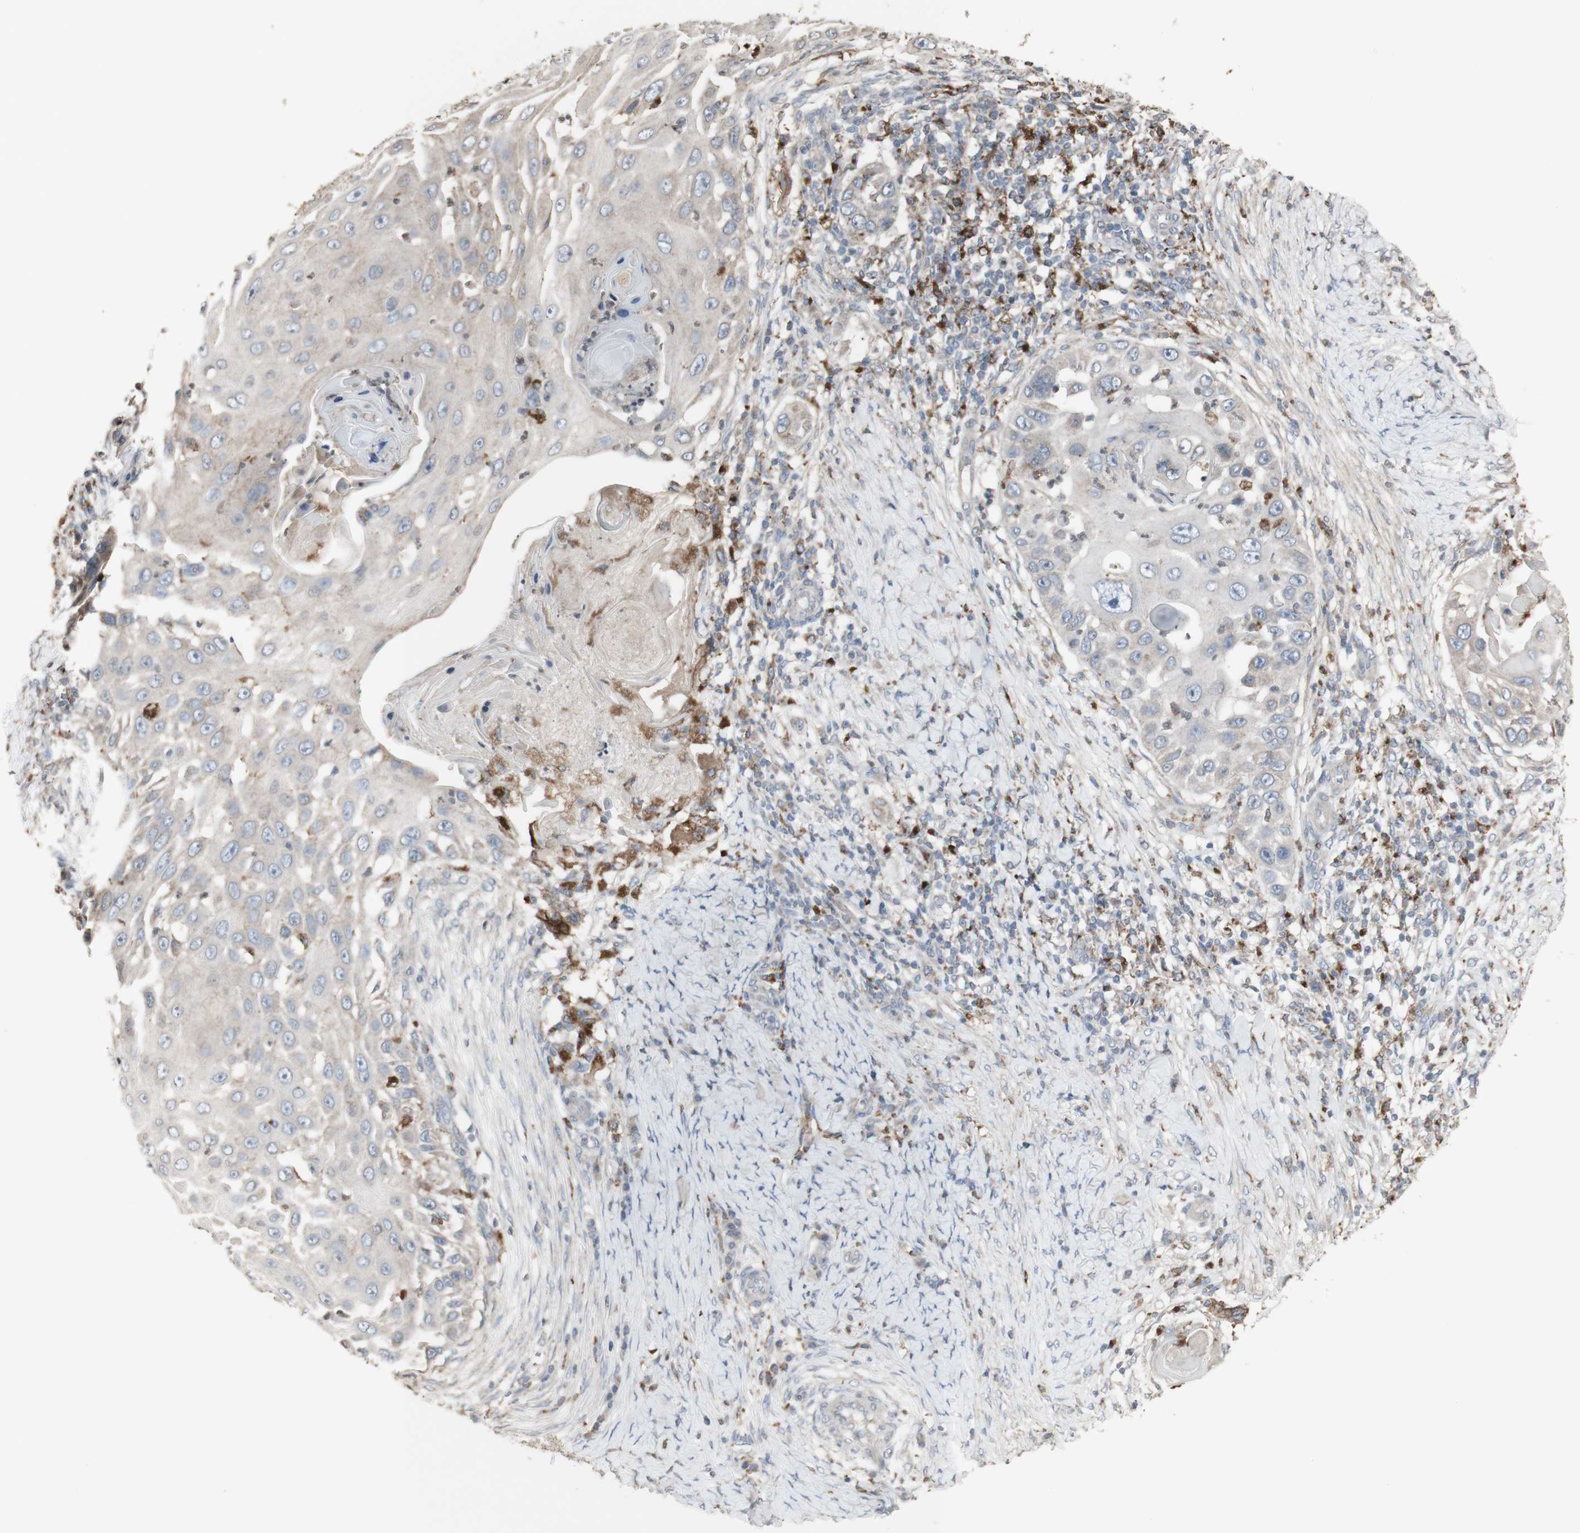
{"staining": {"intensity": "negative", "quantity": "none", "location": "none"}, "tissue": "skin cancer", "cell_type": "Tumor cells", "image_type": "cancer", "snomed": [{"axis": "morphology", "description": "Squamous cell carcinoma, NOS"}, {"axis": "topography", "description": "Skin"}], "caption": "An IHC photomicrograph of squamous cell carcinoma (skin) is shown. There is no staining in tumor cells of squamous cell carcinoma (skin).", "gene": "ATP6V1E1", "patient": {"sex": "female", "age": 44}}